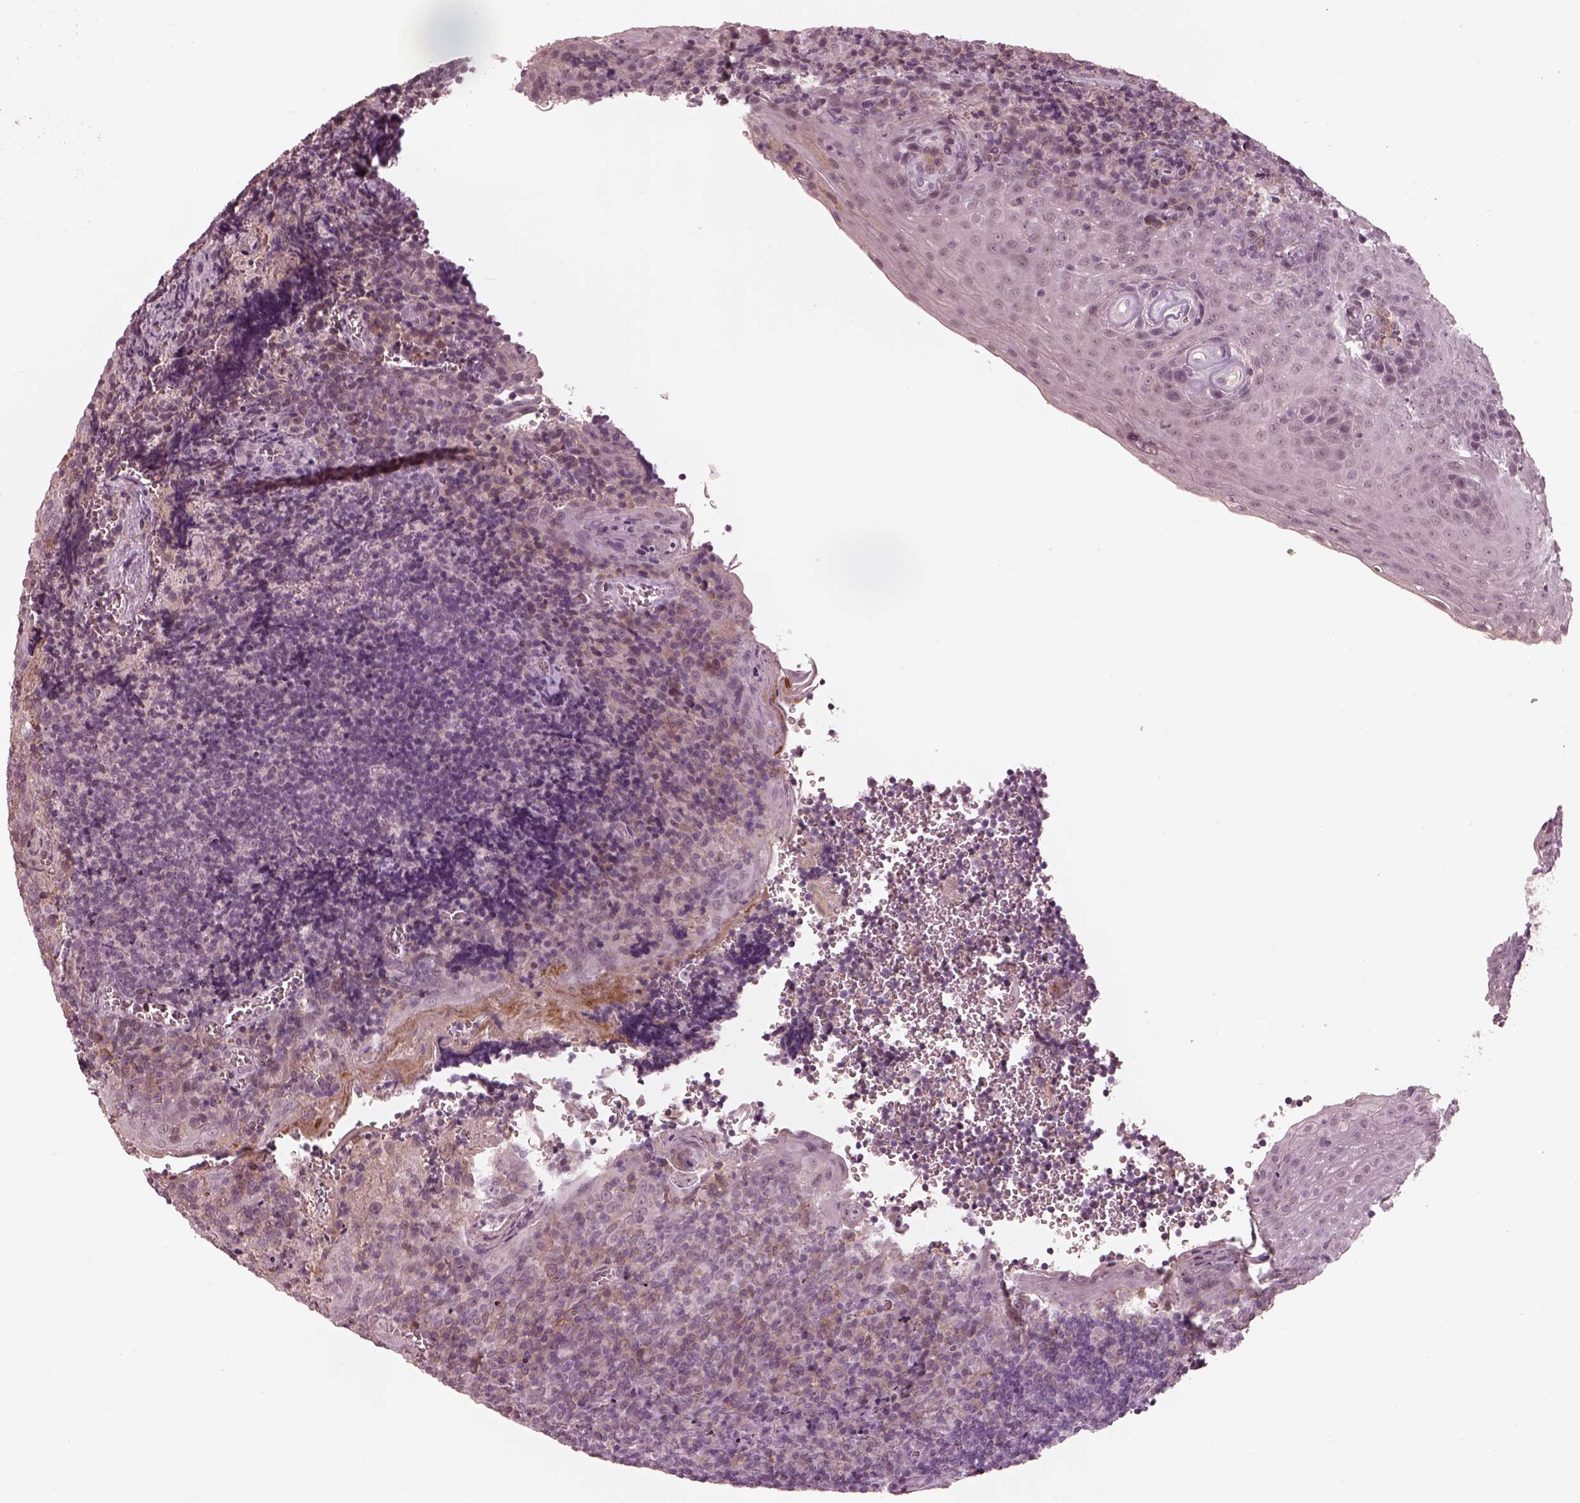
{"staining": {"intensity": "negative", "quantity": "none", "location": "none"}, "tissue": "tonsil", "cell_type": "Germinal center cells", "image_type": "normal", "snomed": [{"axis": "morphology", "description": "Normal tissue, NOS"}, {"axis": "morphology", "description": "Inflammation, NOS"}, {"axis": "topography", "description": "Tonsil"}], "caption": "Immunohistochemistry (IHC) micrograph of benign human tonsil stained for a protein (brown), which displays no expression in germinal center cells.", "gene": "KCNA2", "patient": {"sex": "female", "age": 31}}